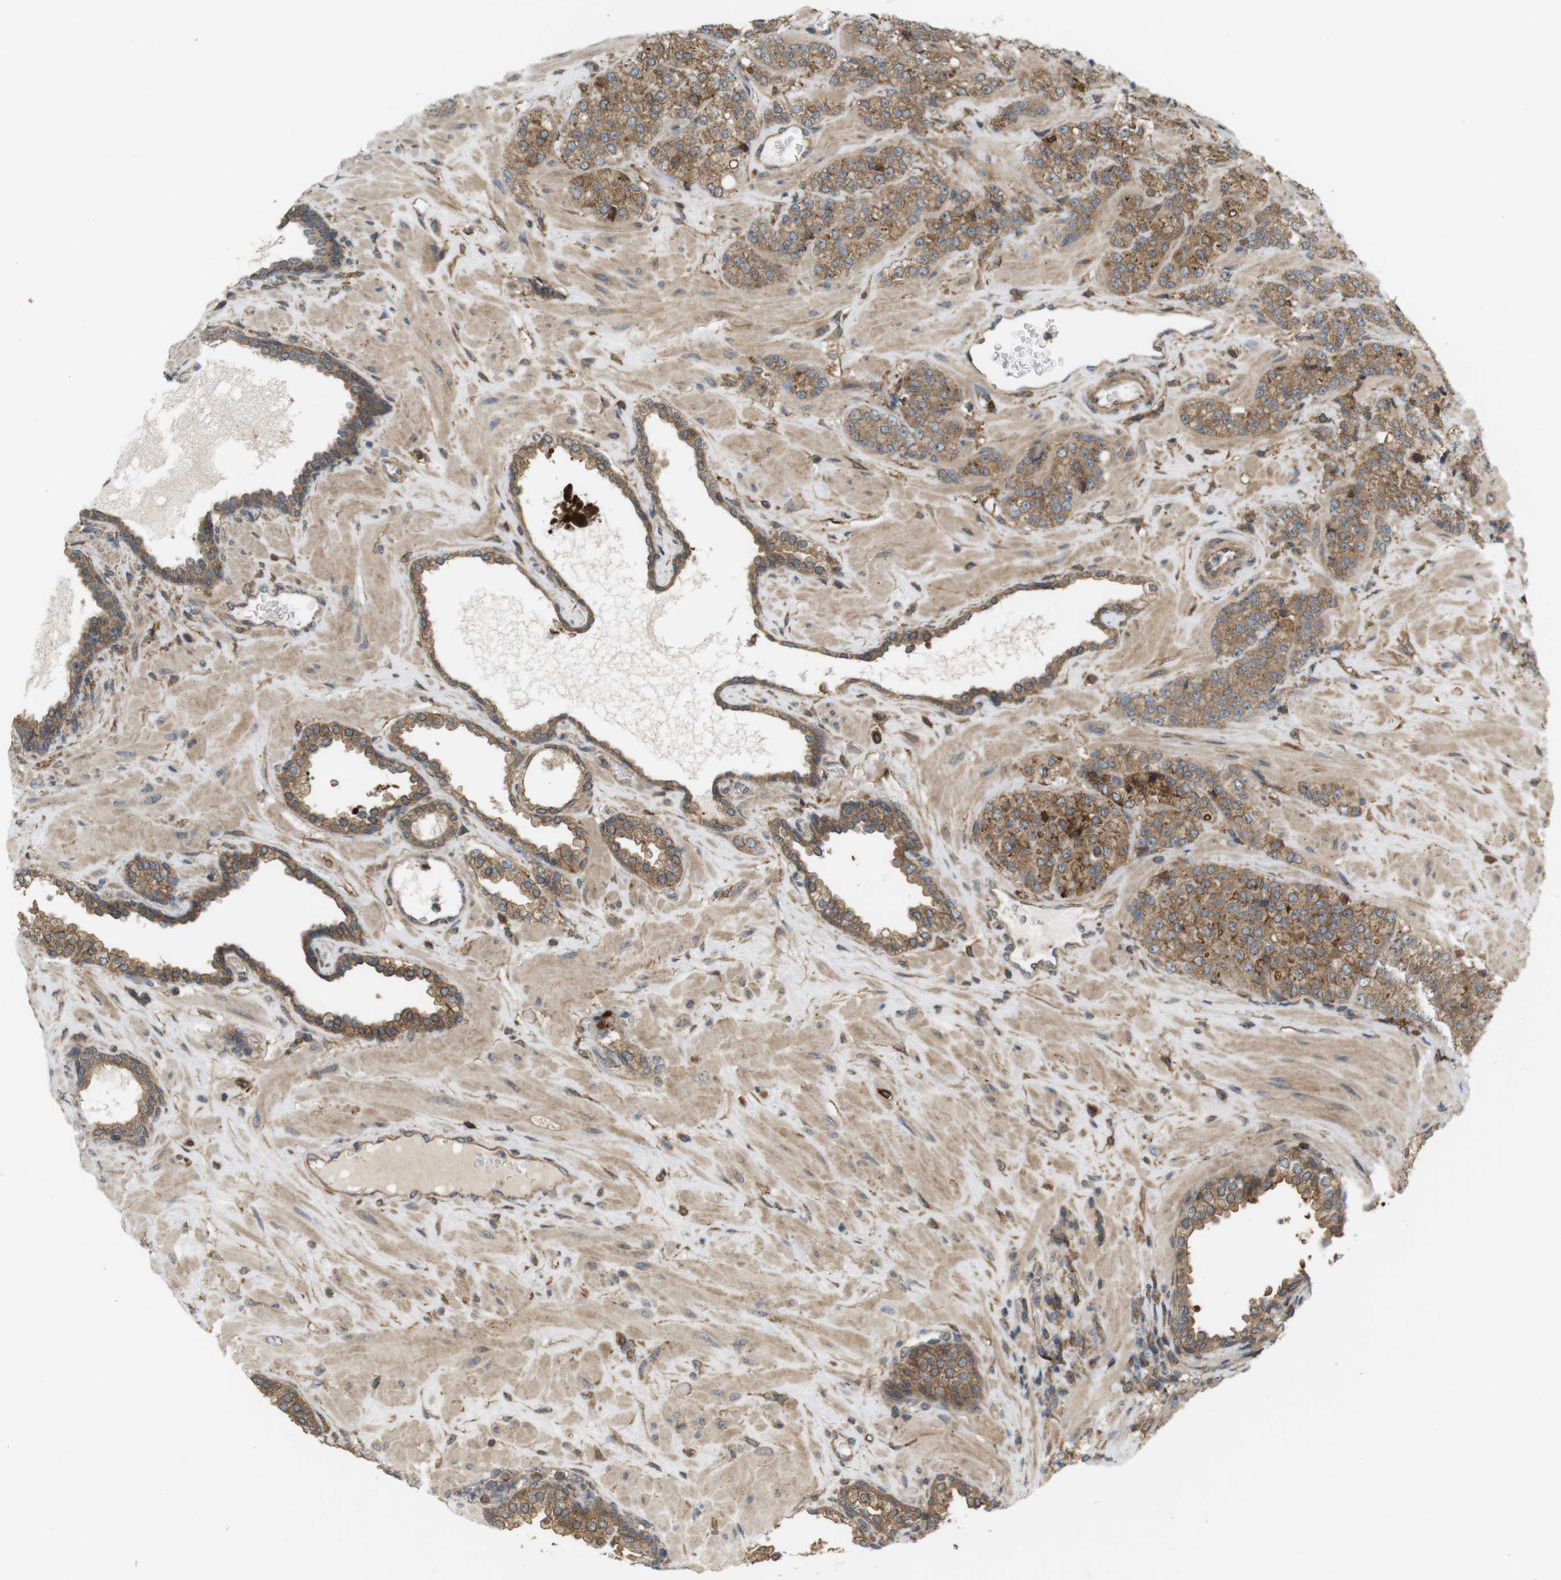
{"staining": {"intensity": "moderate", "quantity": ">75%", "location": "cytoplasmic/membranous"}, "tissue": "prostate cancer", "cell_type": "Tumor cells", "image_type": "cancer", "snomed": [{"axis": "morphology", "description": "Adenocarcinoma, High grade"}, {"axis": "topography", "description": "Prostate"}], "caption": "Brown immunohistochemical staining in prostate cancer reveals moderate cytoplasmic/membranous staining in approximately >75% of tumor cells.", "gene": "DDAH2", "patient": {"sex": "male", "age": 64}}